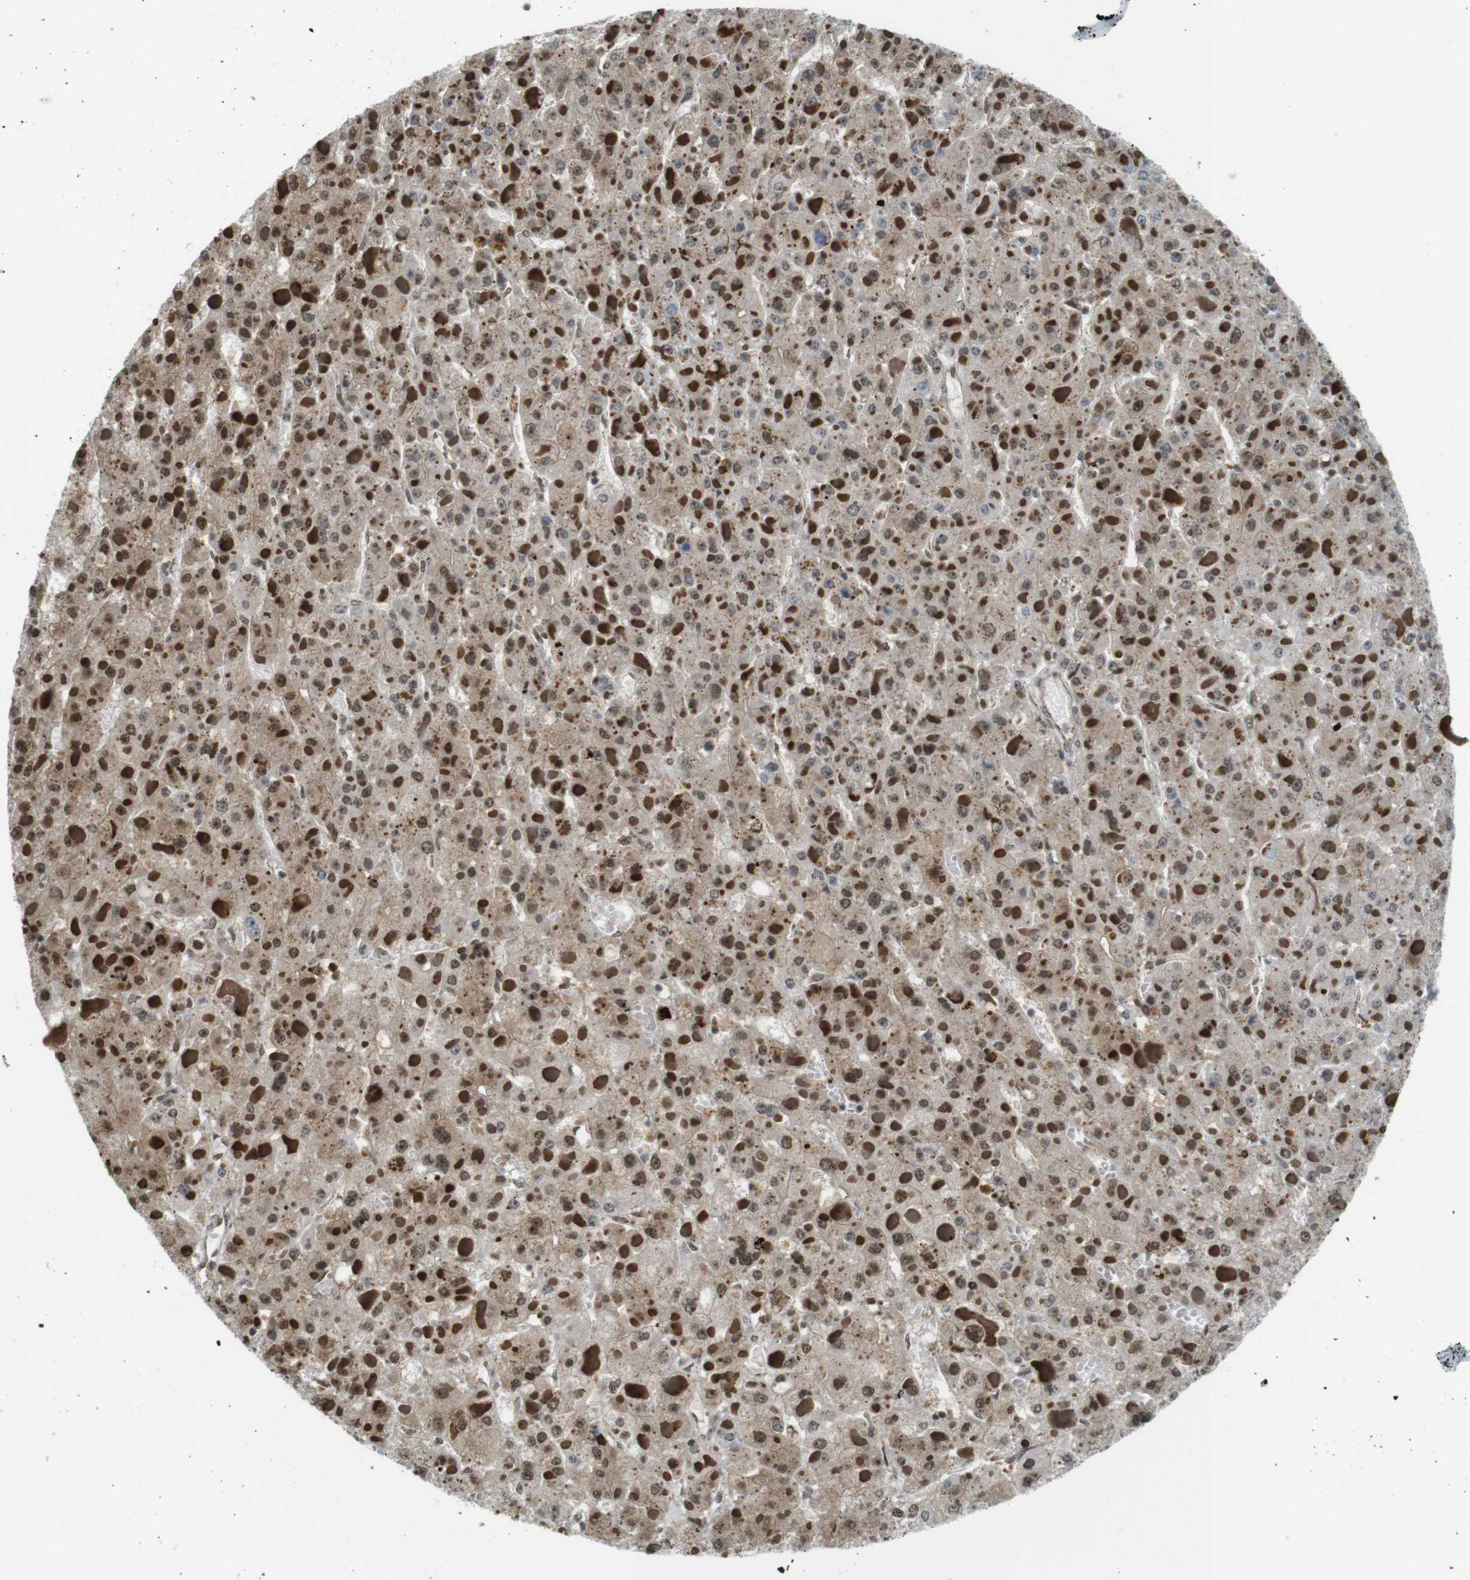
{"staining": {"intensity": "moderate", "quantity": ">75%", "location": "cytoplasmic/membranous,nuclear"}, "tissue": "liver cancer", "cell_type": "Tumor cells", "image_type": "cancer", "snomed": [{"axis": "morphology", "description": "Carcinoma, Hepatocellular, NOS"}, {"axis": "topography", "description": "Liver"}], "caption": "Tumor cells exhibit medium levels of moderate cytoplasmic/membranous and nuclear expression in about >75% of cells in liver cancer.", "gene": "UBB", "patient": {"sex": "female", "age": 73}}